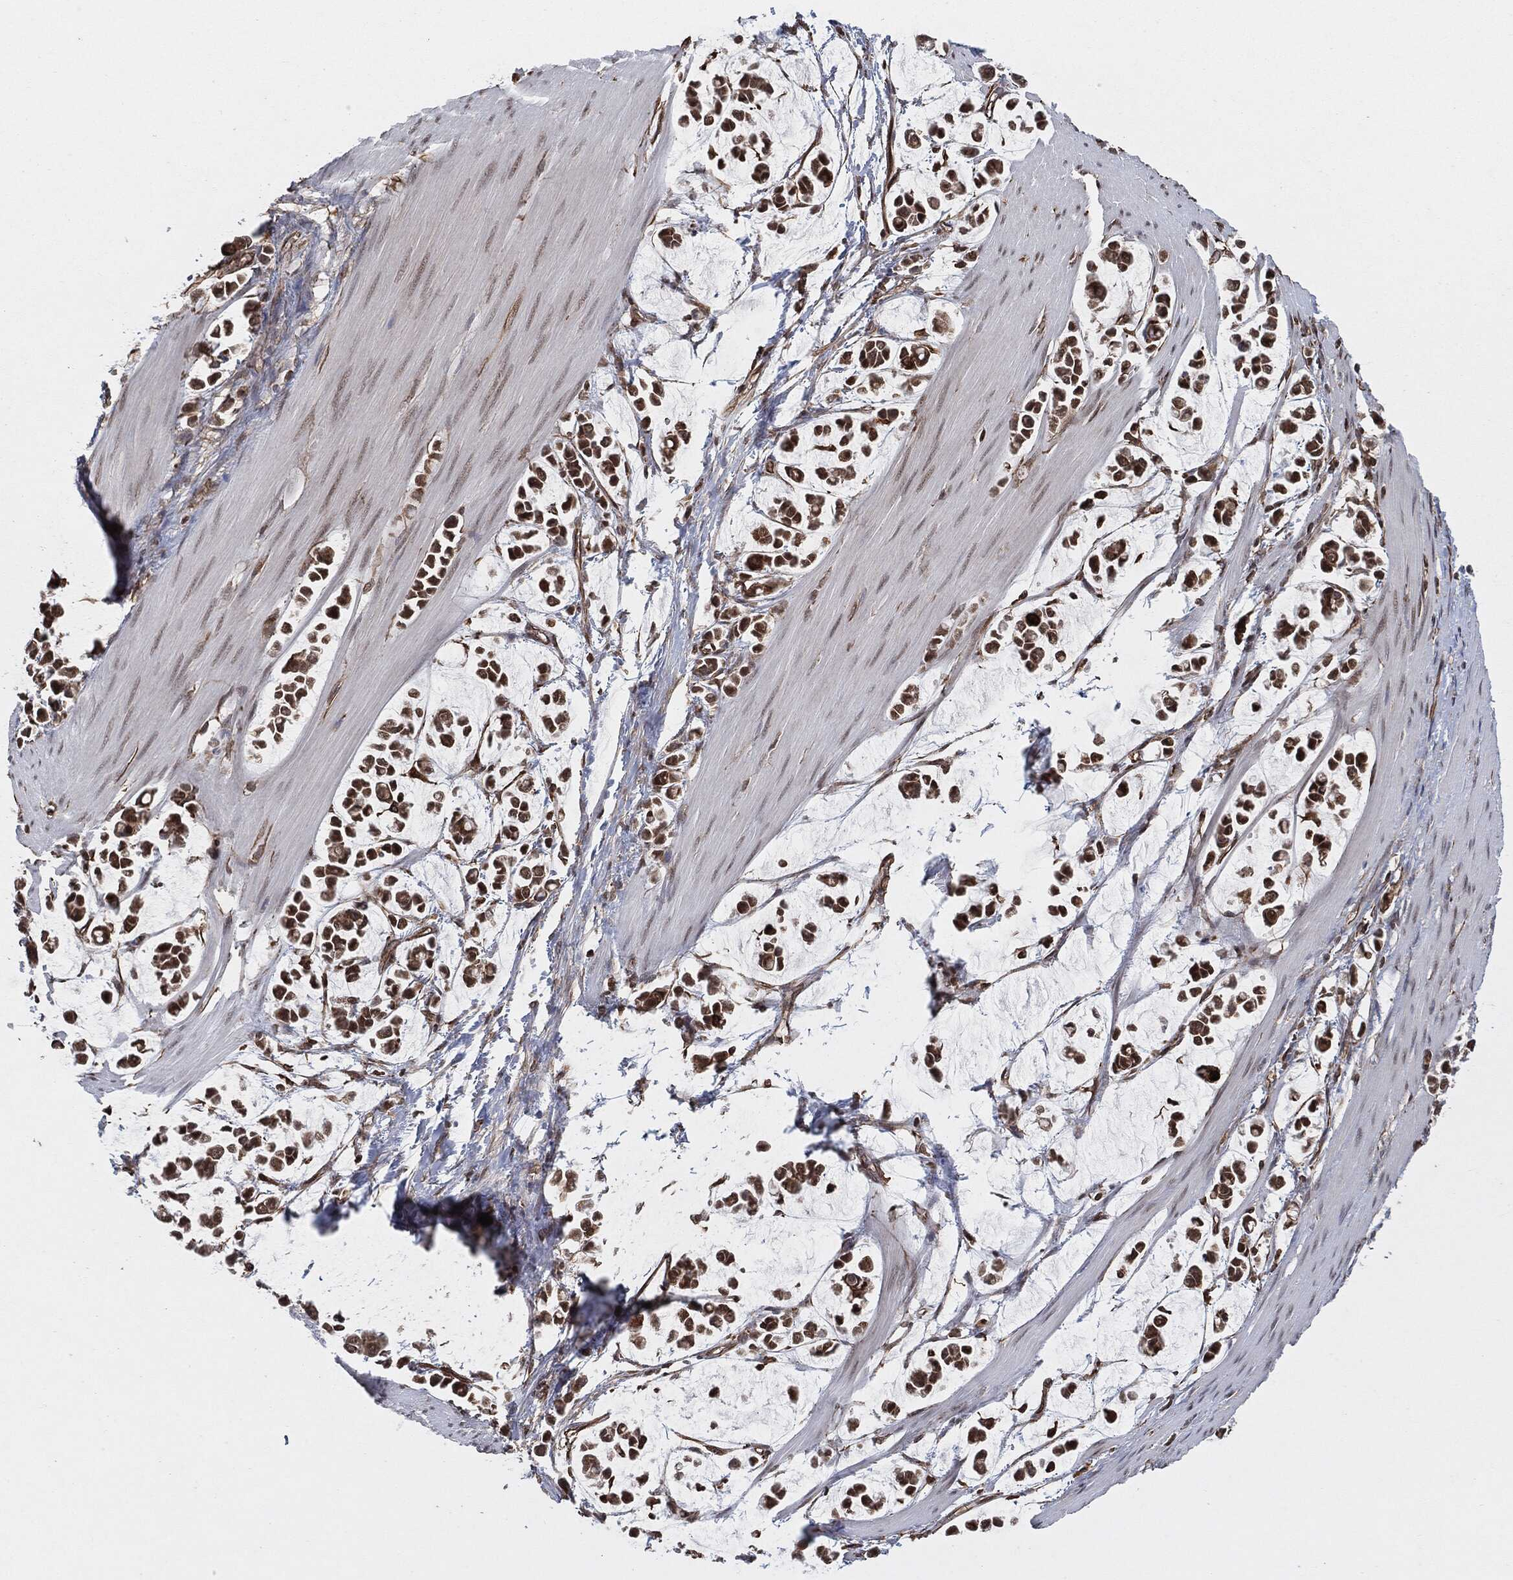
{"staining": {"intensity": "strong", "quantity": ">75%", "location": "cytoplasmic/membranous,nuclear"}, "tissue": "stomach cancer", "cell_type": "Tumor cells", "image_type": "cancer", "snomed": [{"axis": "morphology", "description": "Adenocarcinoma, NOS"}, {"axis": "topography", "description": "Stomach"}], "caption": "Stomach cancer (adenocarcinoma) stained with DAB (3,3'-diaminobenzidine) immunohistochemistry exhibits high levels of strong cytoplasmic/membranous and nuclear staining in approximately >75% of tumor cells.", "gene": "TP53RK", "patient": {"sex": "male", "age": 82}}